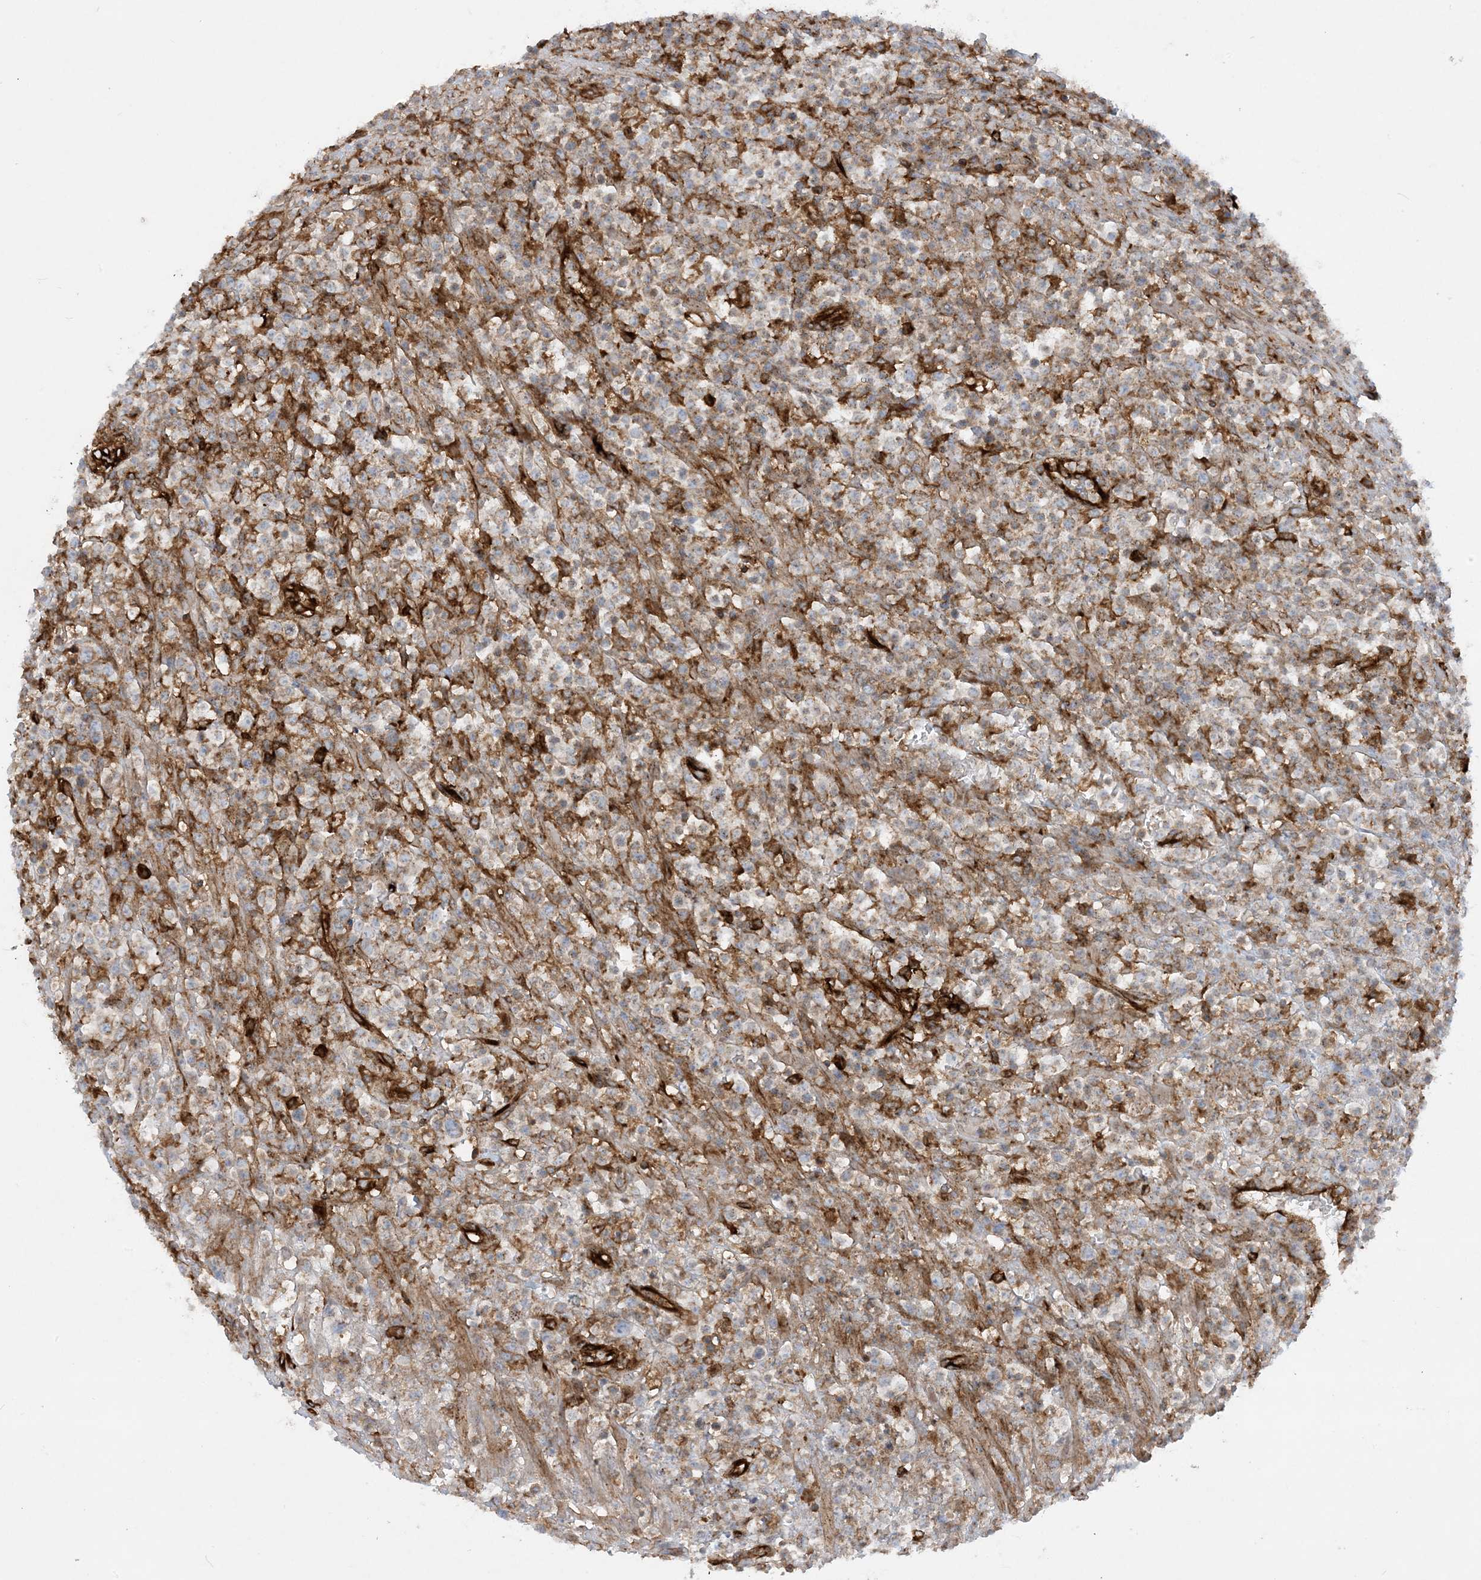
{"staining": {"intensity": "weak", "quantity": "25%-75%", "location": "cytoplasmic/membranous"}, "tissue": "lymphoma", "cell_type": "Tumor cells", "image_type": "cancer", "snomed": [{"axis": "morphology", "description": "Malignant lymphoma, non-Hodgkin's type, High grade"}, {"axis": "topography", "description": "Colon"}], "caption": "High-grade malignant lymphoma, non-Hodgkin's type was stained to show a protein in brown. There is low levels of weak cytoplasmic/membranous staining in approximately 25%-75% of tumor cells.", "gene": "HLA-E", "patient": {"sex": "female", "age": 53}}